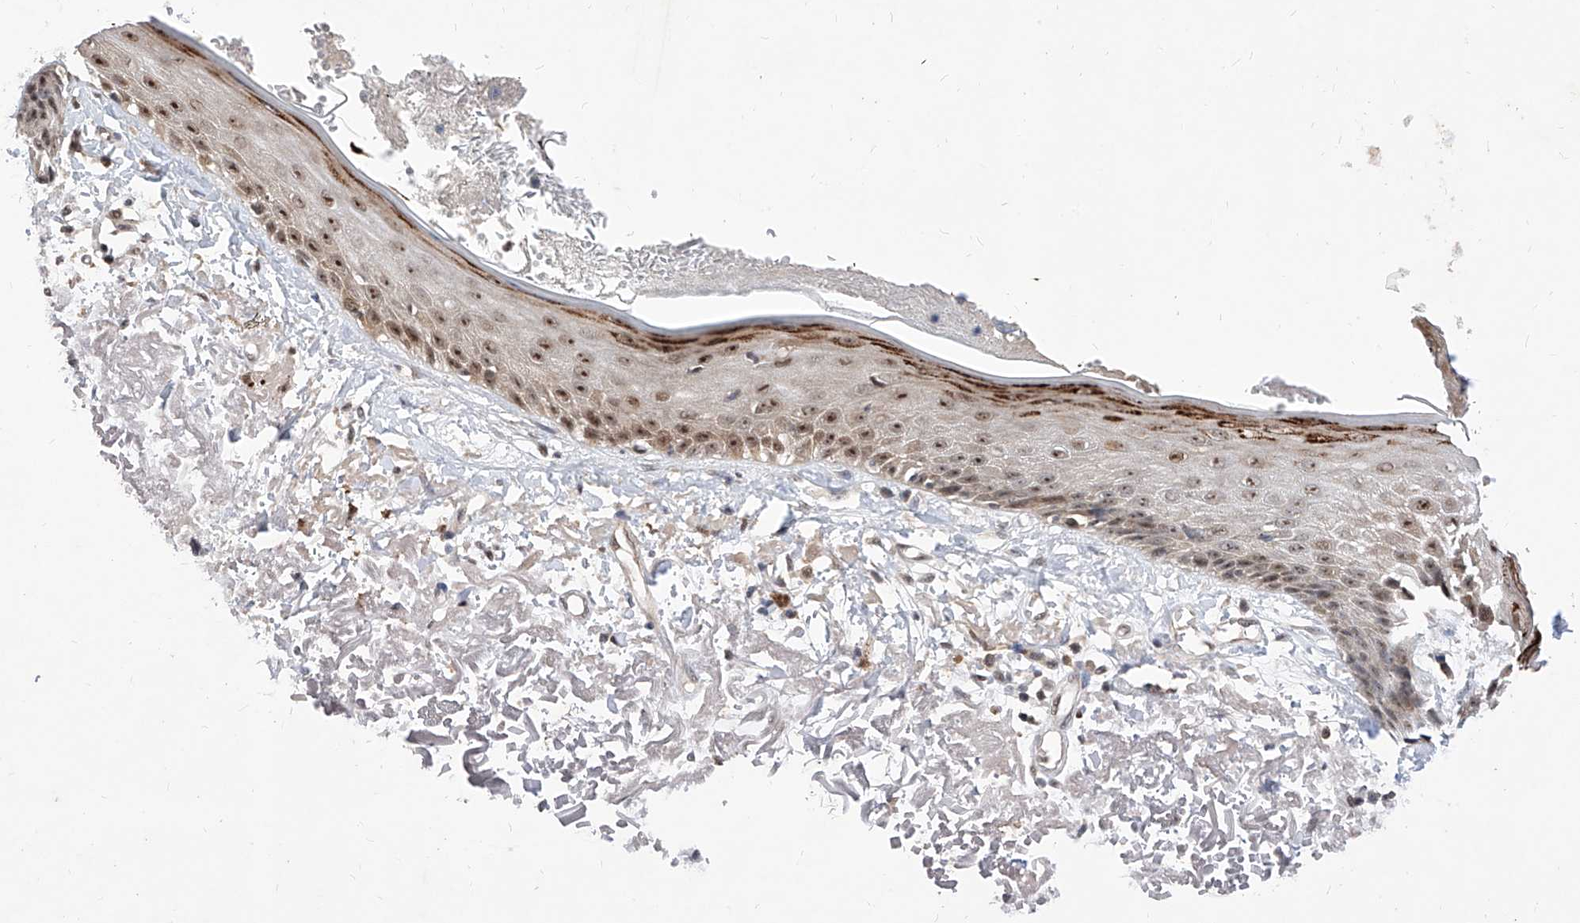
{"staining": {"intensity": "weak", "quantity": ">75%", "location": "cytoplasmic/membranous"}, "tissue": "skin", "cell_type": "Fibroblasts", "image_type": "normal", "snomed": [{"axis": "morphology", "description": "Normal tissue, NOS"}, {"axis": "topography", "description": "Skin"}, {"axis": "topography", "description": "Skeletal muscle"}], "caption": "The micrograph displays a brown stain indicating the presence of a protein in the cytoplasmic/membranous of fibroblasts in skin.", "gene": "LGR4", "patient": {"sex": "male", "age": 83}}